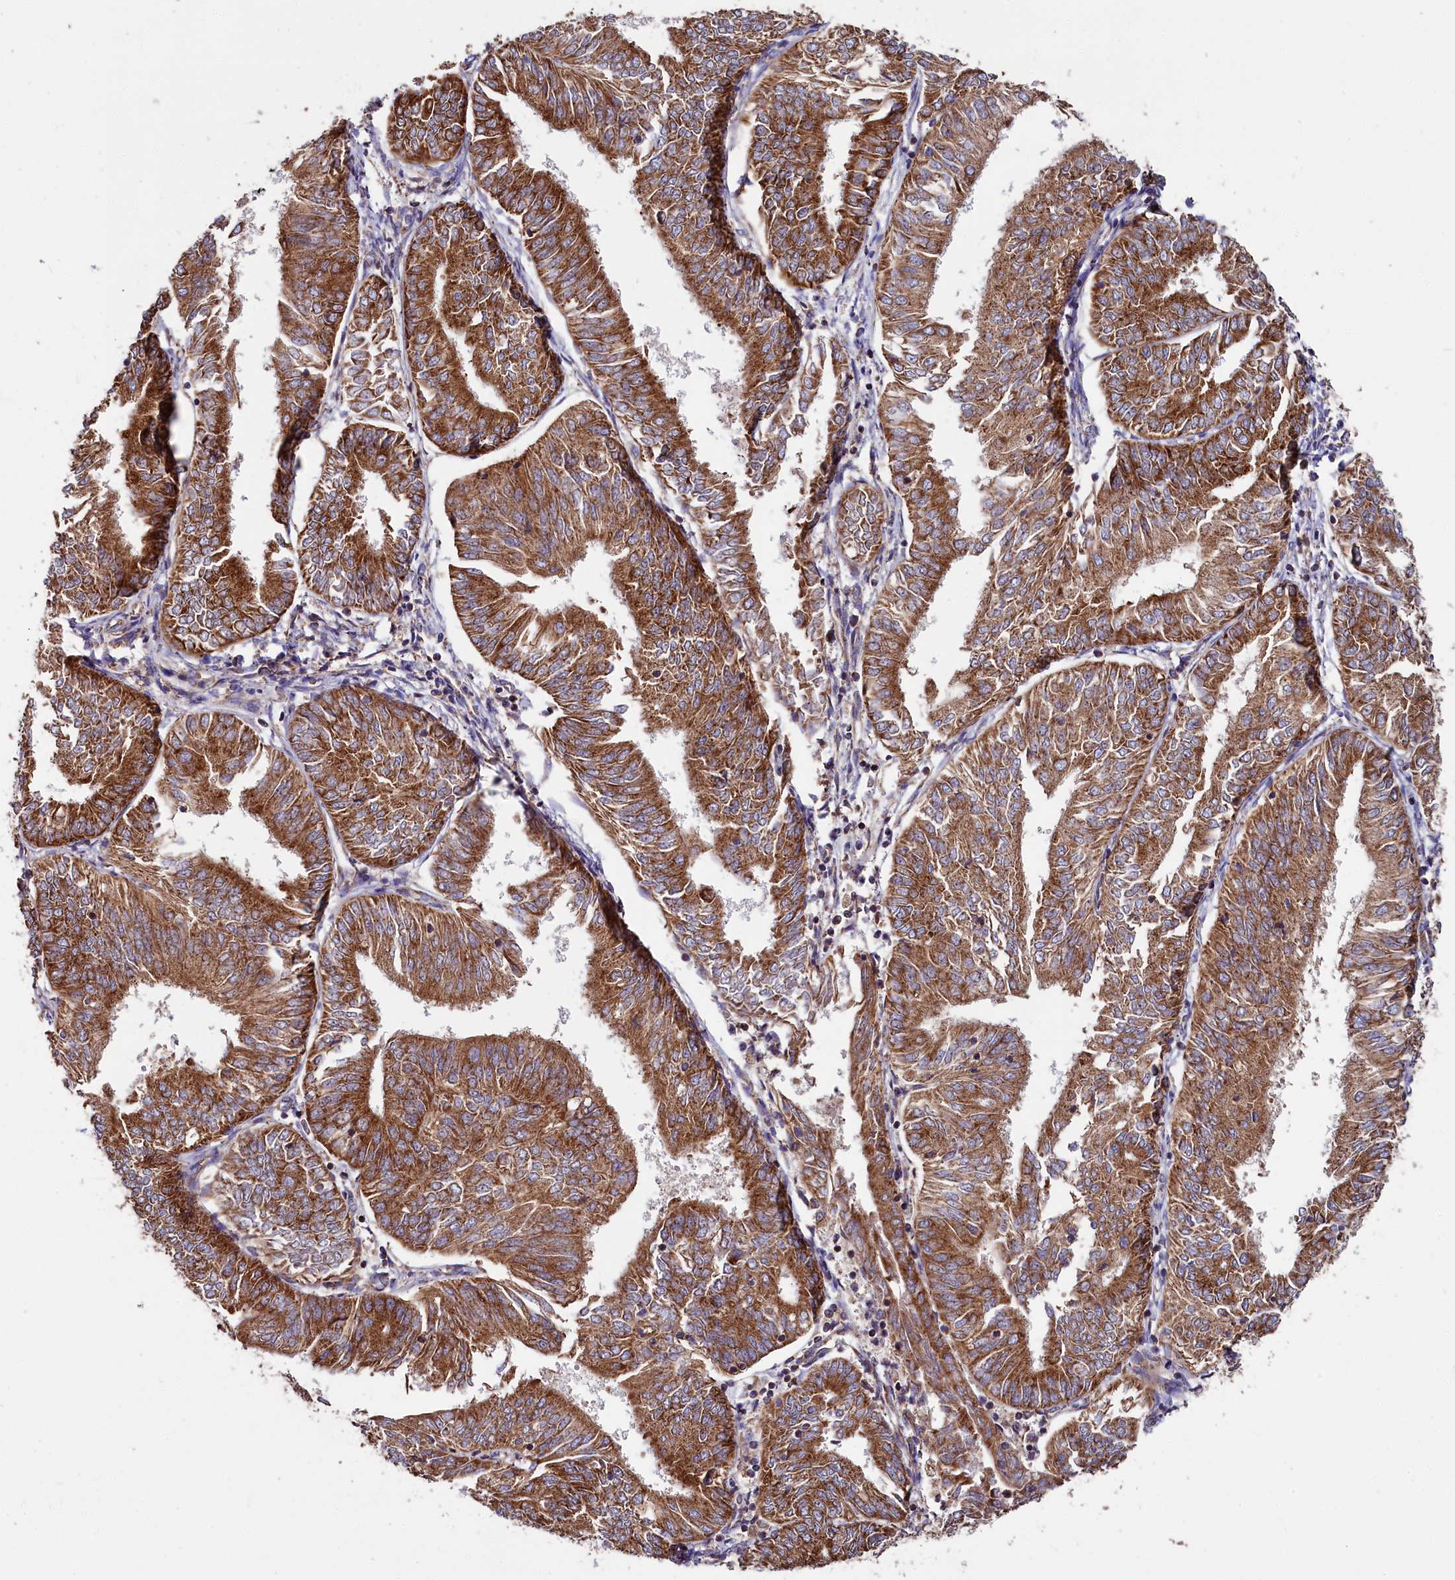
{"staining": {"intensity": "strong", "quantity": ">75%", "location": "cytoplasmic/membranous"}, "tissue": "endometrial cancer", "cell_type": "Tumor cells", "image_type": "cancer", "snomed": [{"axis": "morphology", "description": "Adenocarcinoma, NOS"}, {"axis": "topography", "description": "Endometrium"}], "caption": "Human endometrial cancer stained with a brown dye exhibits strong cytoplasmic/membranous positive staining in approximately >75% of tumor cells.", "gene": "ZSWIM1", "patient": {"sex": "female", "age": 58}}